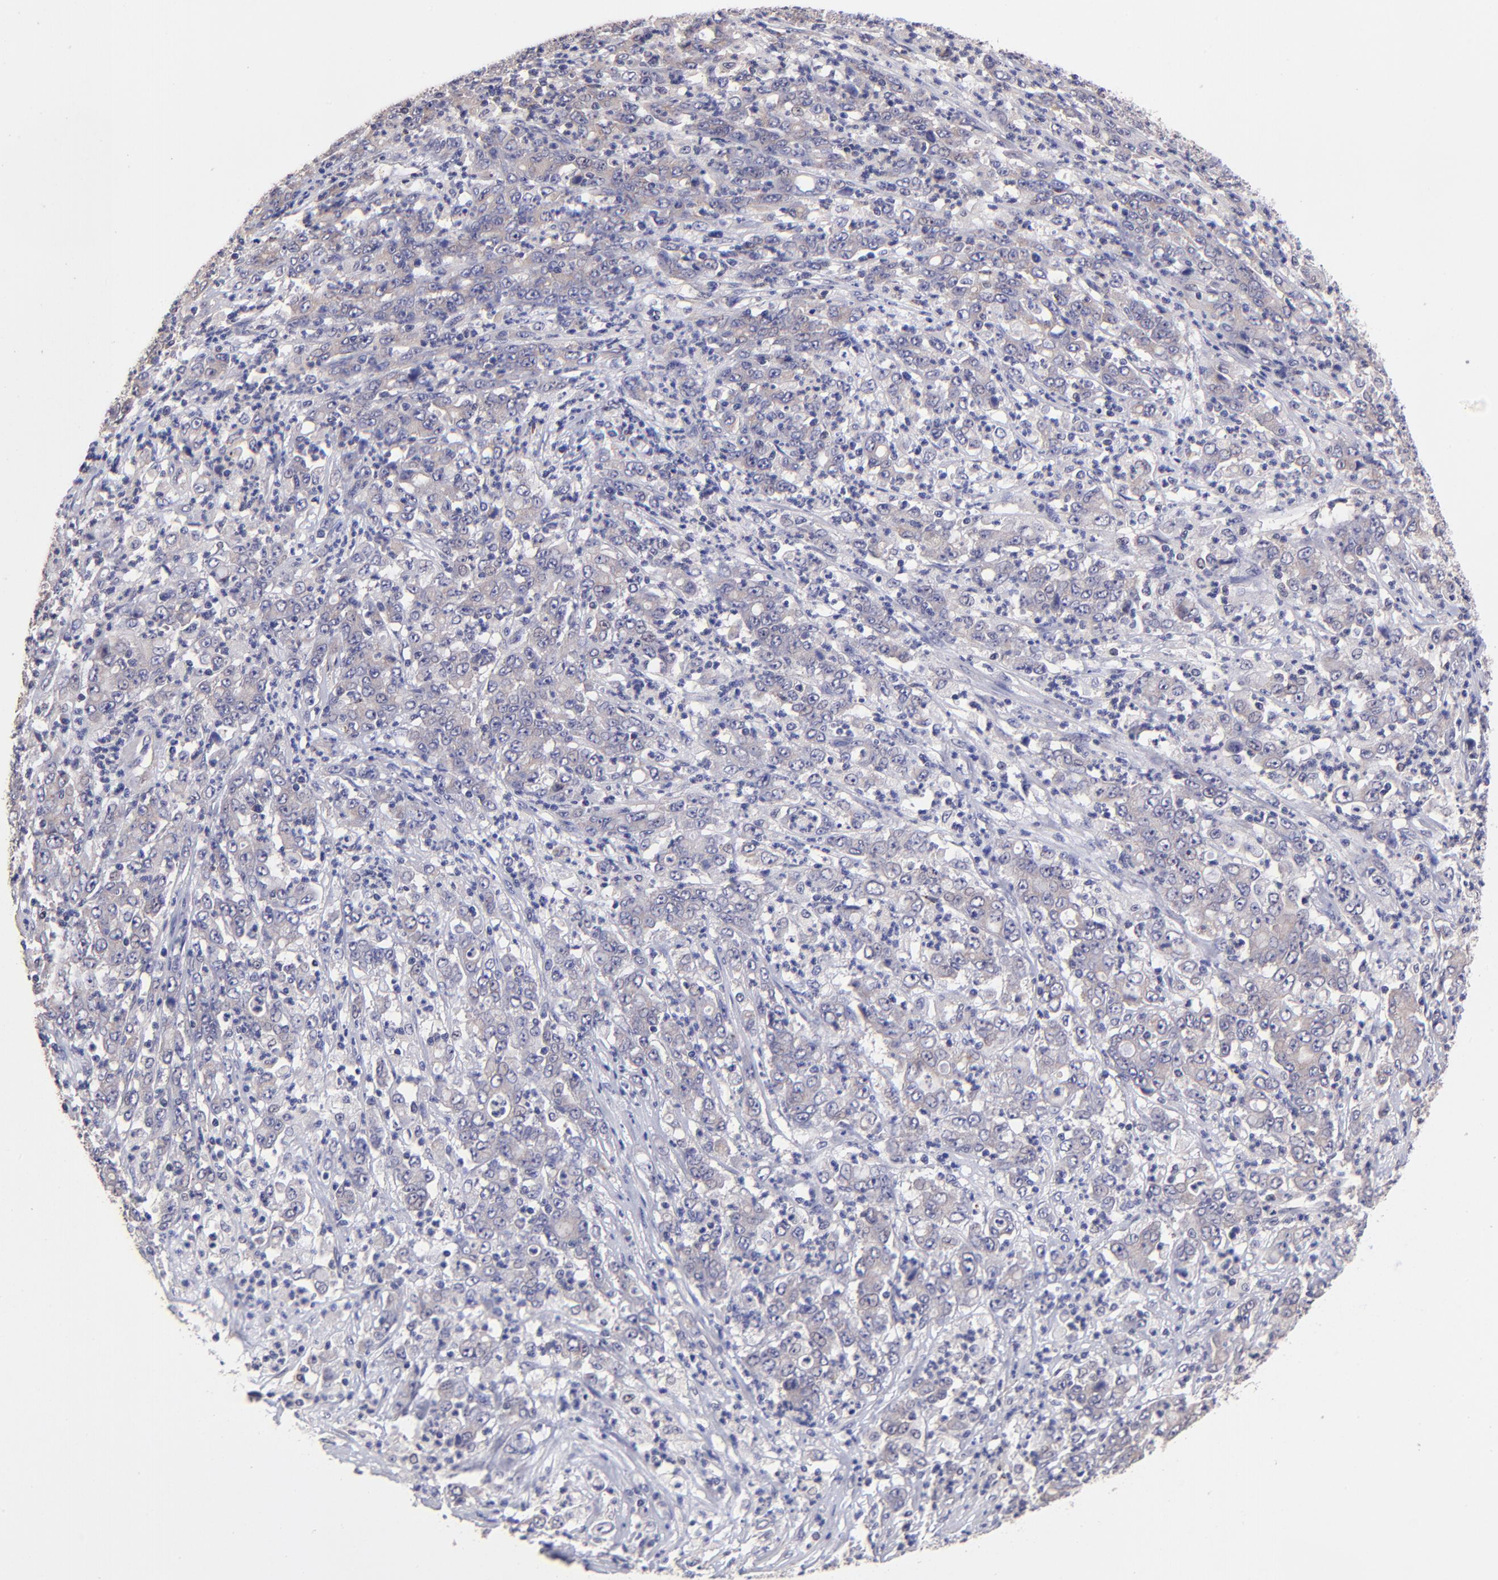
{"staining": {"intensity": "weak", "quantity": ">75%", "location": "cytoplasmic/membranous"}, "tissue": "stomach cancer", "cell_type": "Tumor cells", "image_type": "cancer", "snomed": [{"axis": "morphology", "description": "Adenocarcinoma, NOS"}, {"axis": "topography", "description": "Stomach, lower"}], "caption": "Immunohistochemical staining of human stomach cancer (adenocarcinoma) reveals weak cytoplasmic/membranous protein expression in about >75% of tumor cells.", "gene": "NSF", "patient": {"sex": "female", "age": 71}}